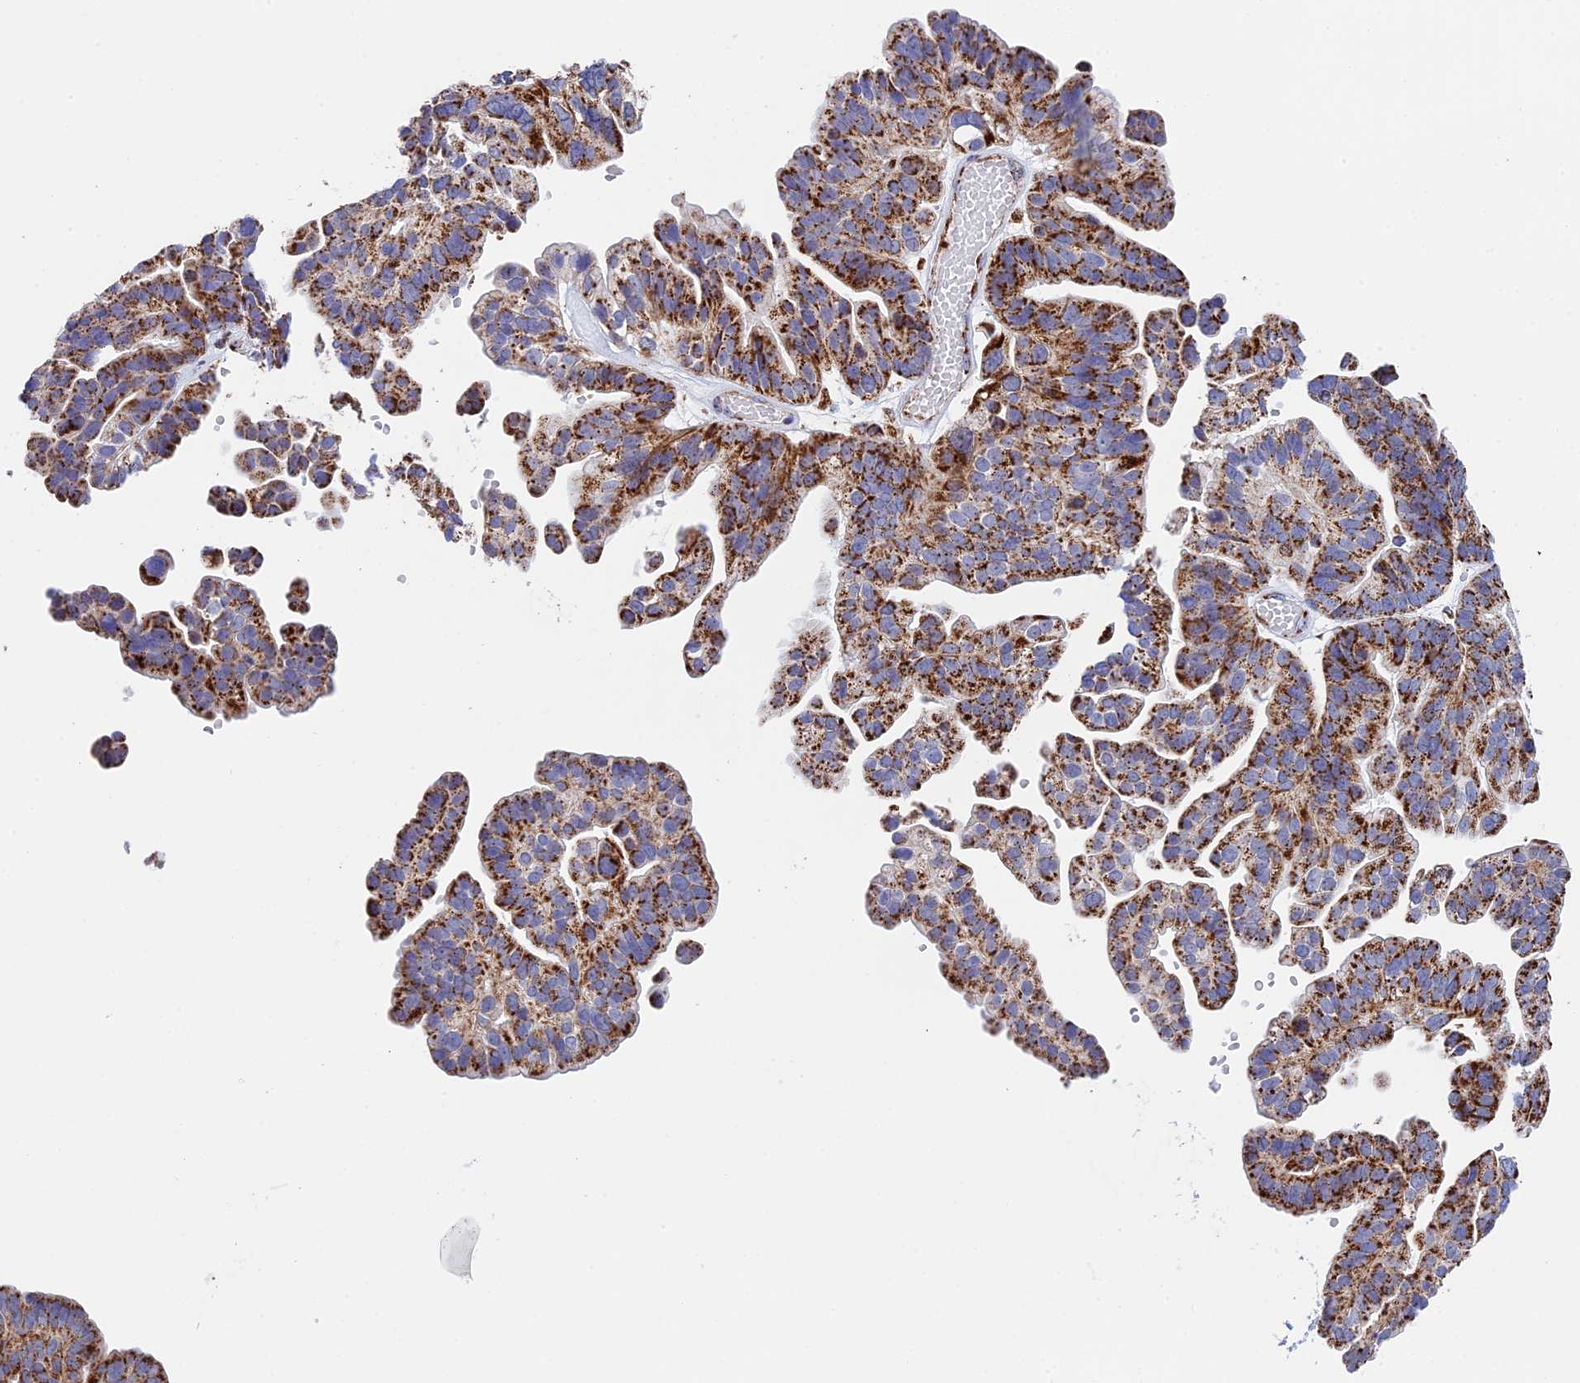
{"staining": {"intensity": "strong", "quantity": ">75%", "location": "cytoplasmic/membranous"}, "tissue": "ovarian cancer", "cell_type": "Tumor cells", "image_type": "cancer", "snomed": [{"axis": "morphology", "description": "Cystadenocarcinoma, serous, NOS"}, {"axis": "topography", "description": "Ovary"}], "caption": "IHC of human ovarian serous cystadenocarcinoma displays high levels of strong cytoplasmic/membranous staining in approximately >75% of tumor cells. The protein is stained brown, and the nuclei are stained in blue (DAB (3,3'-diaminobenzidine) IHC with brightfield microscopy, high magnification).", "gene": "NDUFA5", "patient": {"sex": "female", "age": 56}}